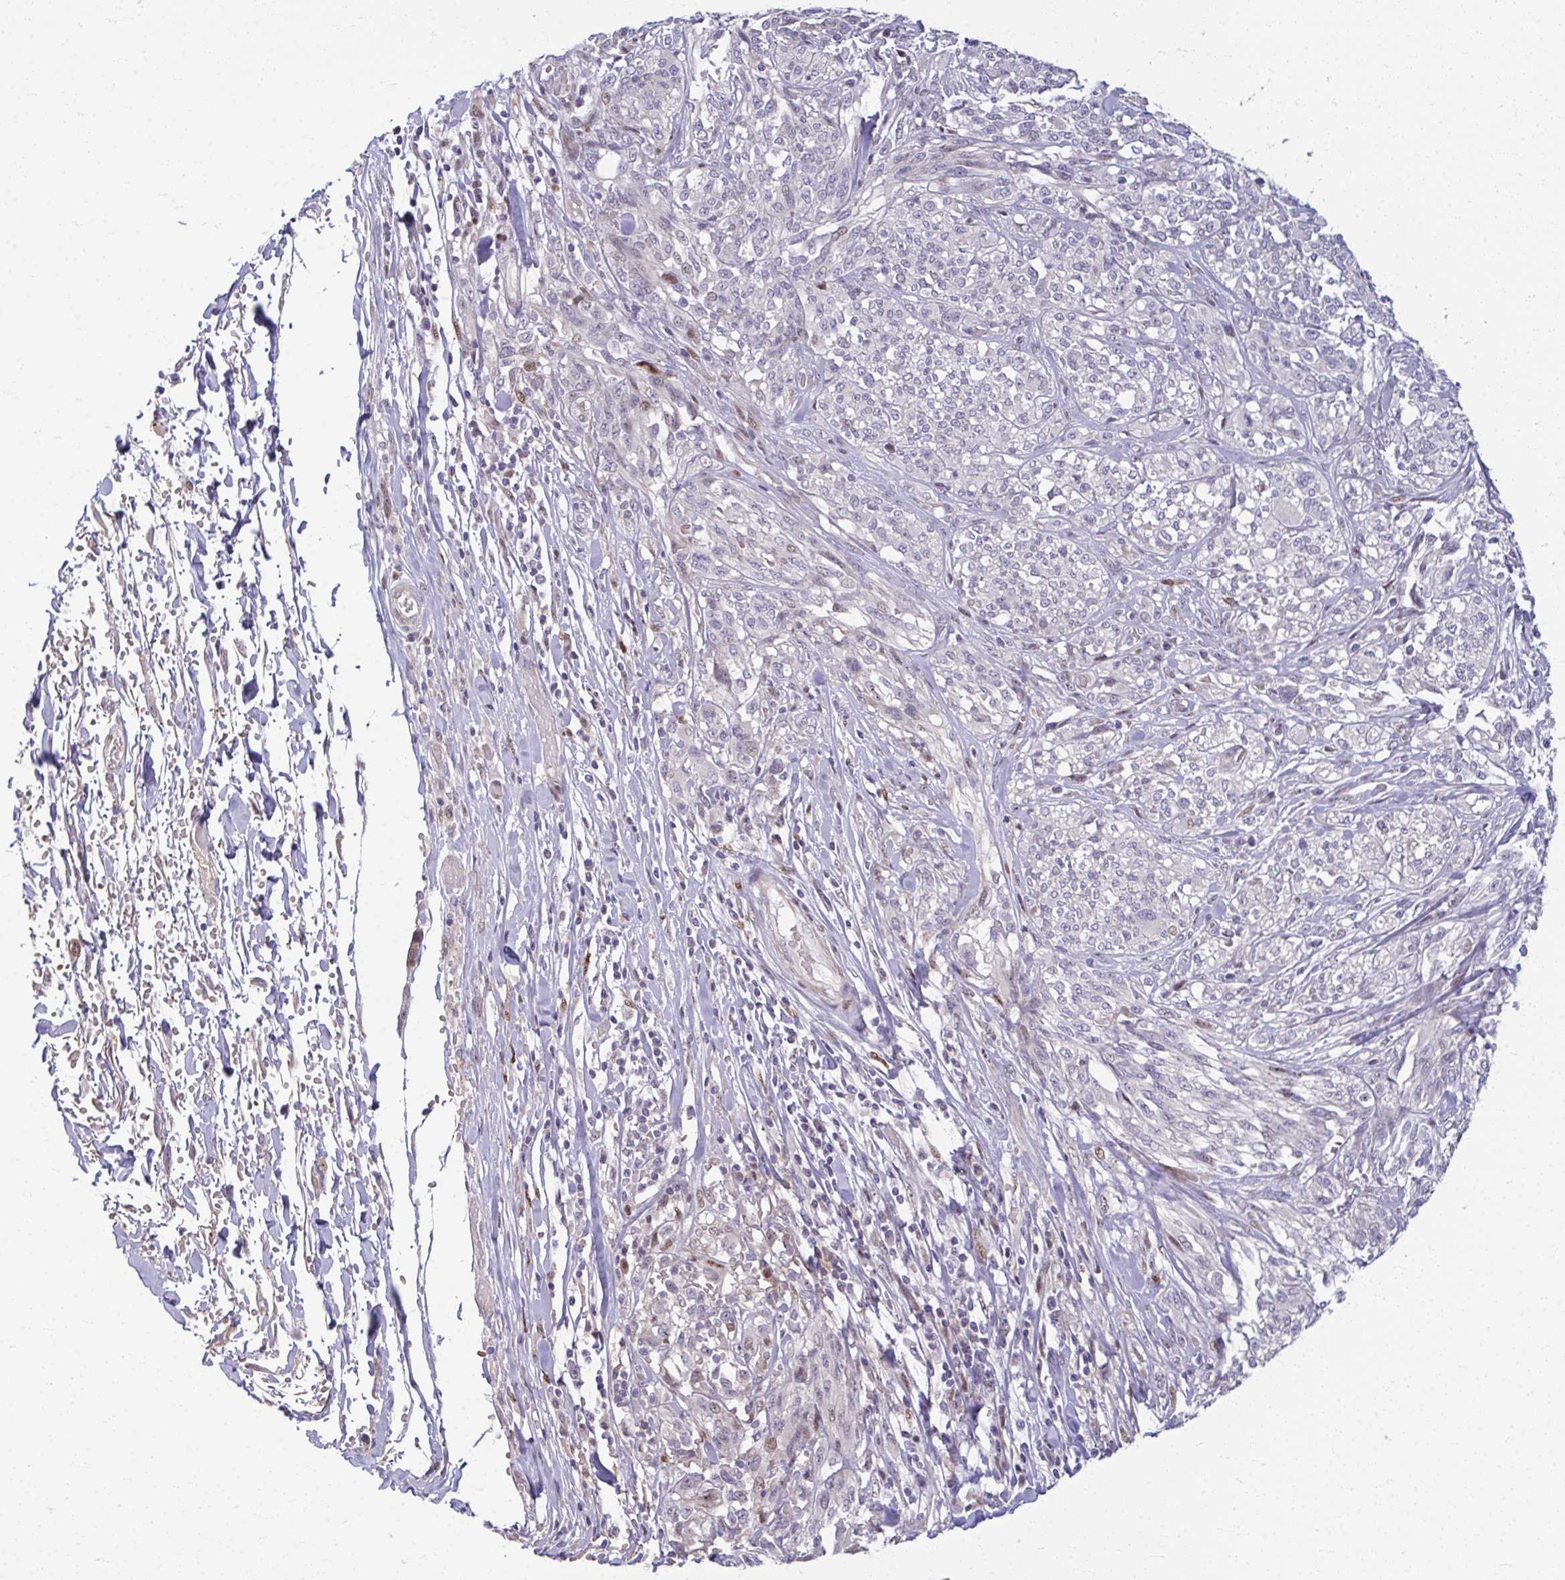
{"staining": {"intensity": "negative", "quantity": "none", "location": "none"}, "tissue": "melanoma", "cell_type": "Tumor cells", "image_type": "cancer", "snomed": [{"axis": "morphology", "description": "Malignant melanoma, NOS"}, {"axis": "topography", "description": "Skin"}], "caption": "Immunohistochemistry of melanoma displays no staining in tumor cells. The staining is performed using DAB brown chromogen with nuclei counter-stained in using hematoxylin.", "gene": "ODF1", "patient": {"sex": "female", "age": 91}}